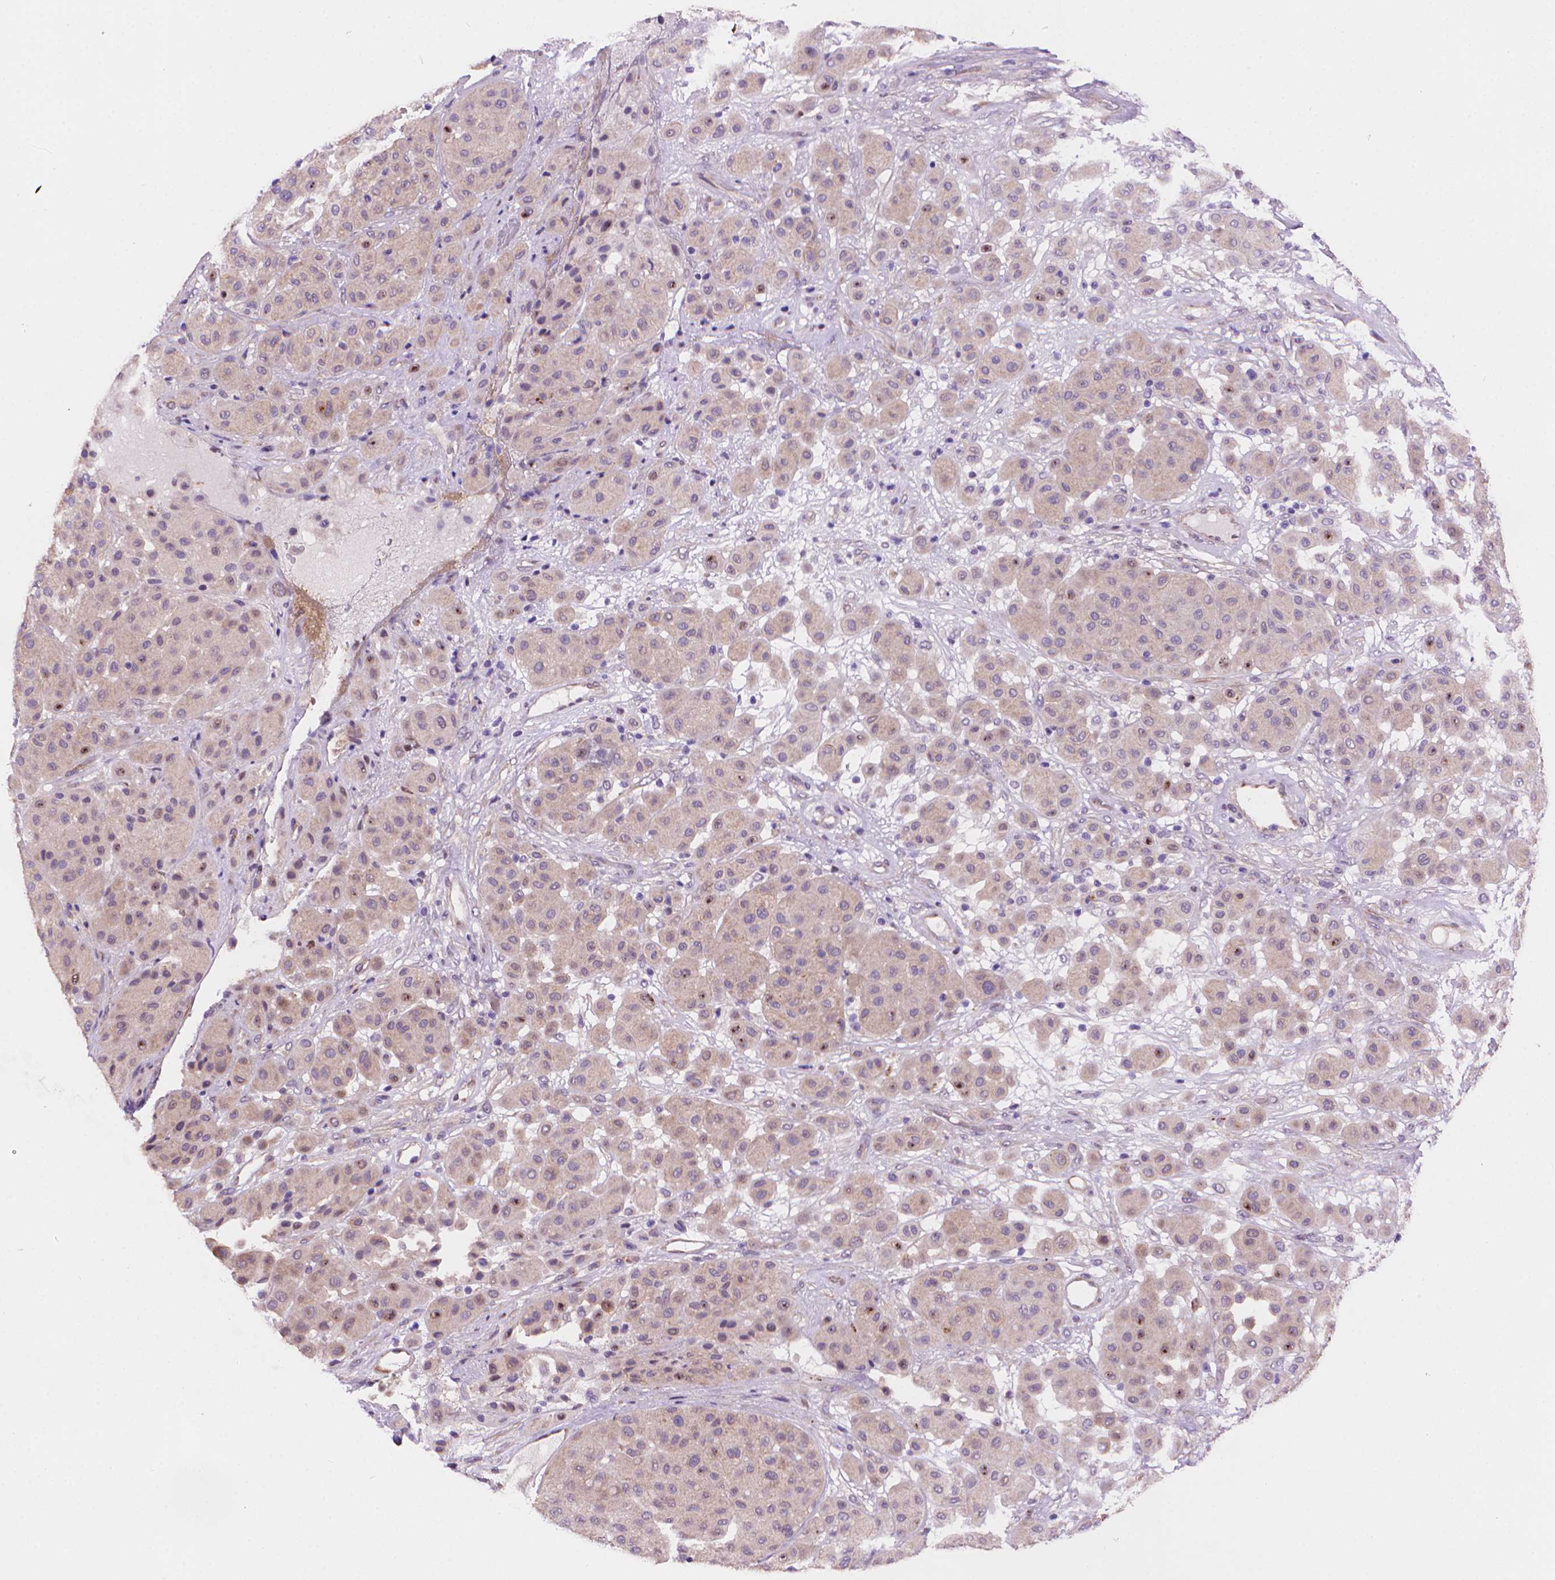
{"staining": {"intensity": "weak", "quantity": "<25%", "location": "cytoplasmic/membranous"}, "tissue": "melanoma", "cell_type": "Tumor cells", "image_type": "cancer", "snomed": [{"axis": "morphology", "description": "Malignant melanoma, Metastatic site"}, {"axis": "topography", "description": "Smooth muscle"}], "caption": "Tumor cells are negative for brown protein staining in malignant melanoma (metastatic site).", "gene": "AMMECR1", "patient": {"sex": "male", "age": 41}}